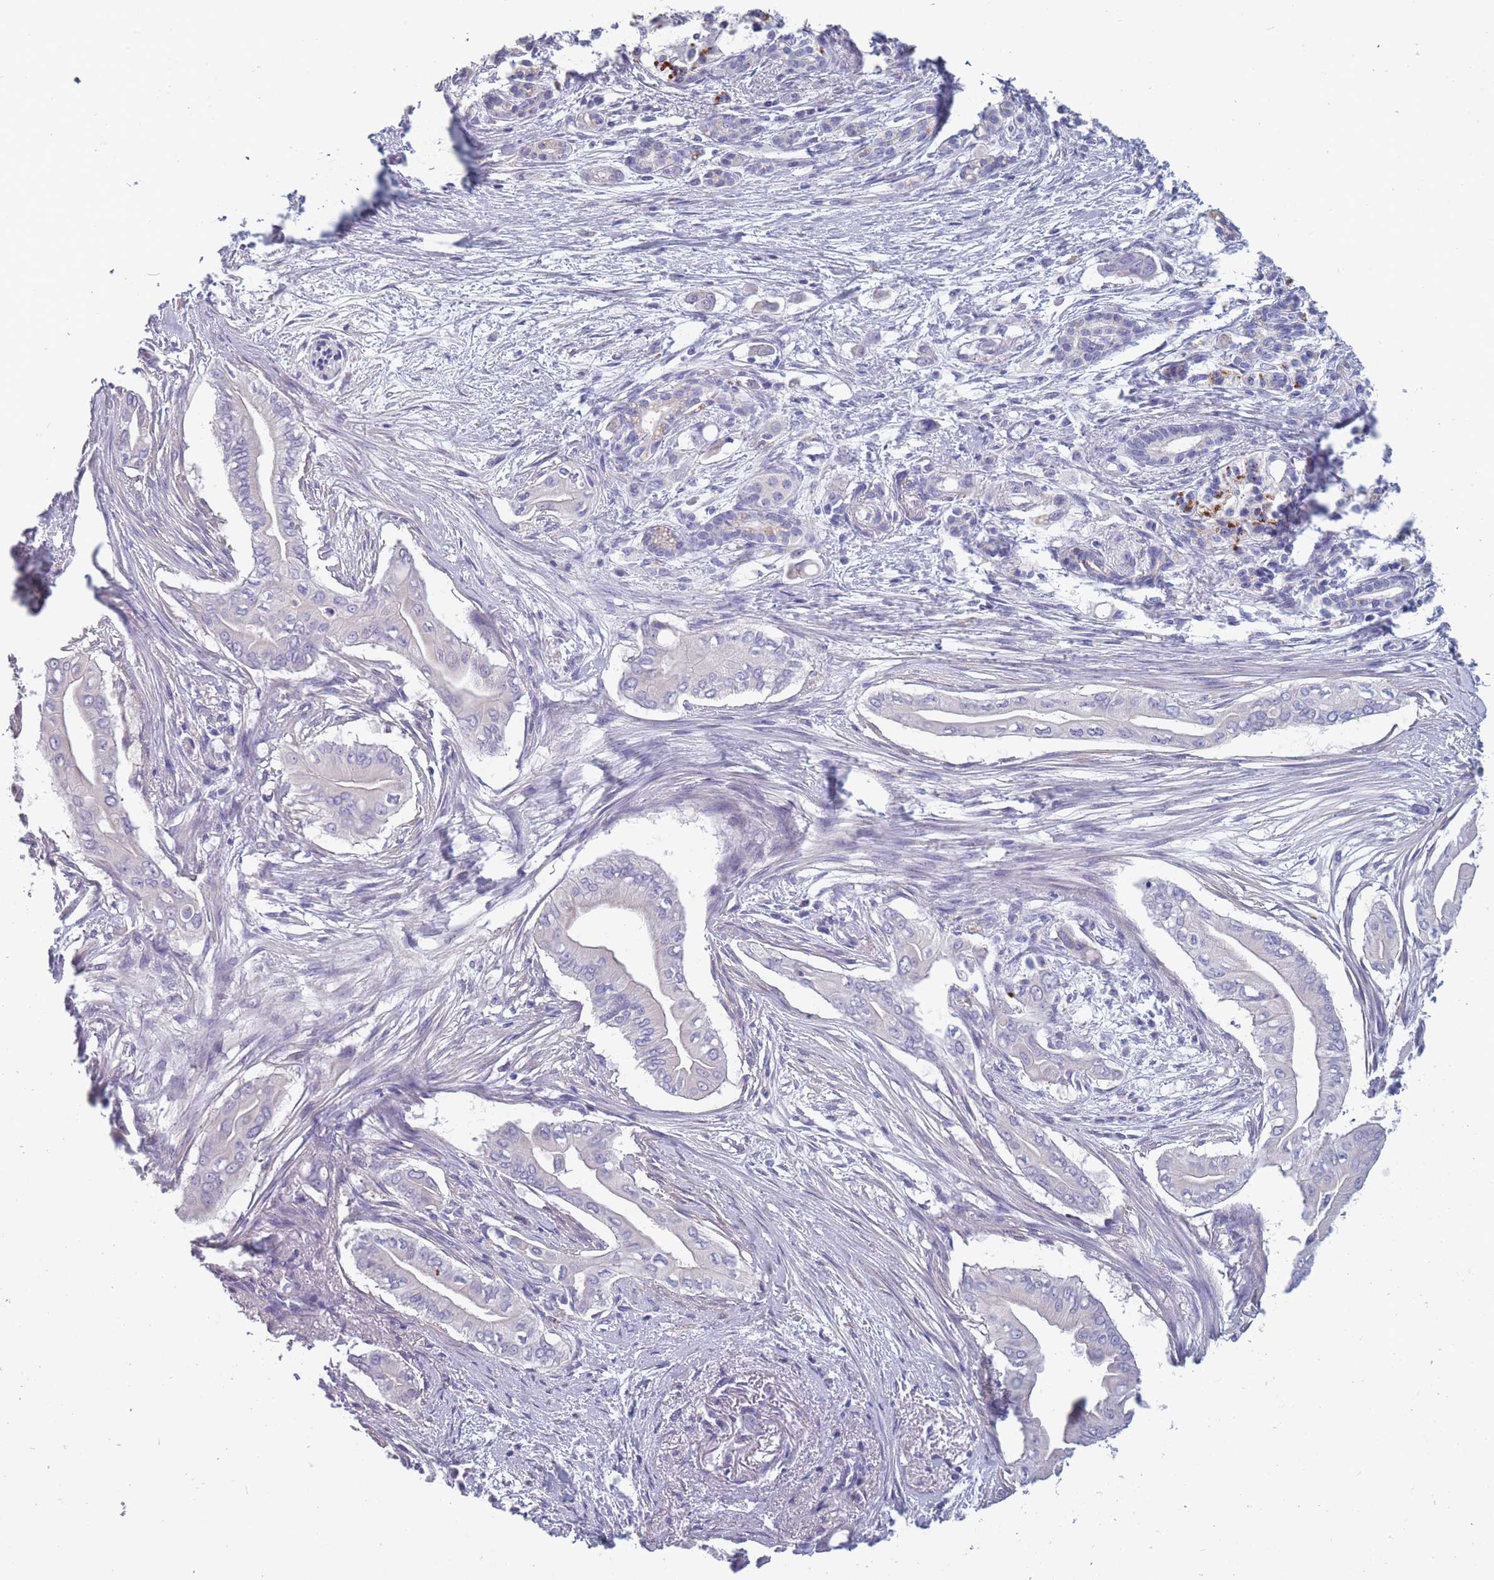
{"staining": {"intensity": "negative", "quantity": "none", "location": "none"}, "tissue": "pancreatic cancer", "cell_type": "Tumor cells", "image_type": "cancer", "snomed": [{"axis": "morphology", "description": "Adenocarcinoma, NOS"}, {"axis": "topography", "description": "Pancreas"}], "caption": "An immunohistochemistry micrograph of pancreatic cancer is shown. There is no staining in tumor cells of pancreatic cancer. (DAB (3,3'-diaminobenzidine) immunohistochemistry visualized using brightfield microscopy, high magnification).", "gene": "OR4C5", "patient": {"sex": "male", "age": 71}}